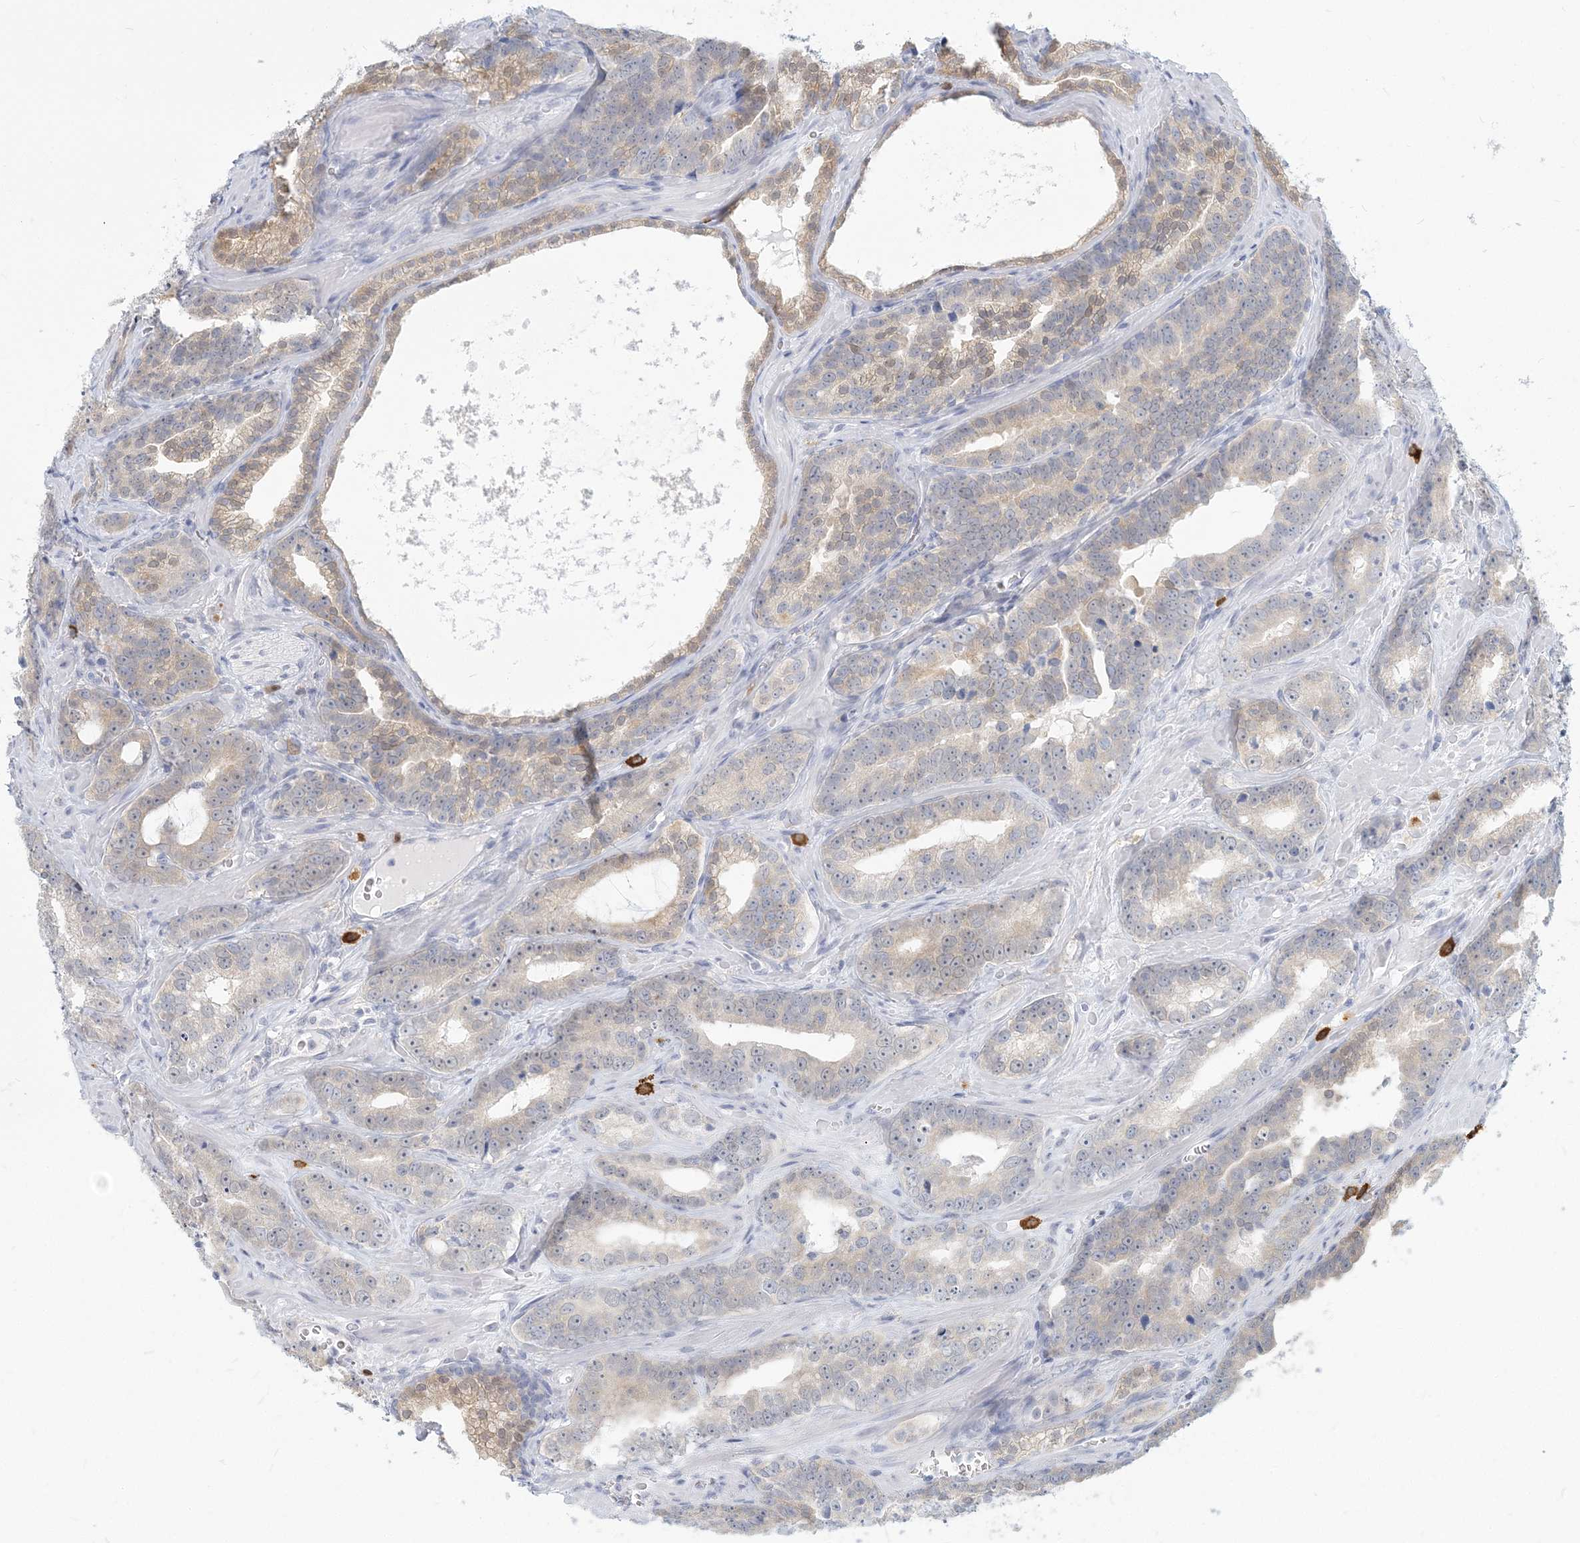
{"staining": {"intensity": "negative", "quantity": "none", "location": "none"}, "tissue": "prostate cancer", "cell_type": "Tumor cells", "image_type": "cancer", "snomed": [{"axis": "morphology", "description": "Adenocarcinoma, High grade"}, {"axis": "topography", "description": "Prostate"}], "caption": "Immunohistochemical staining of prostate cancer demonstrates no significant staining in tumor cells. (DAB (3,3'-diaminobenzidine) immunohistochemistry visualized using brightfield microscopy, high magnification).", "gene": "GMPPA", "patient": {"sex": "male", "age": 62}}